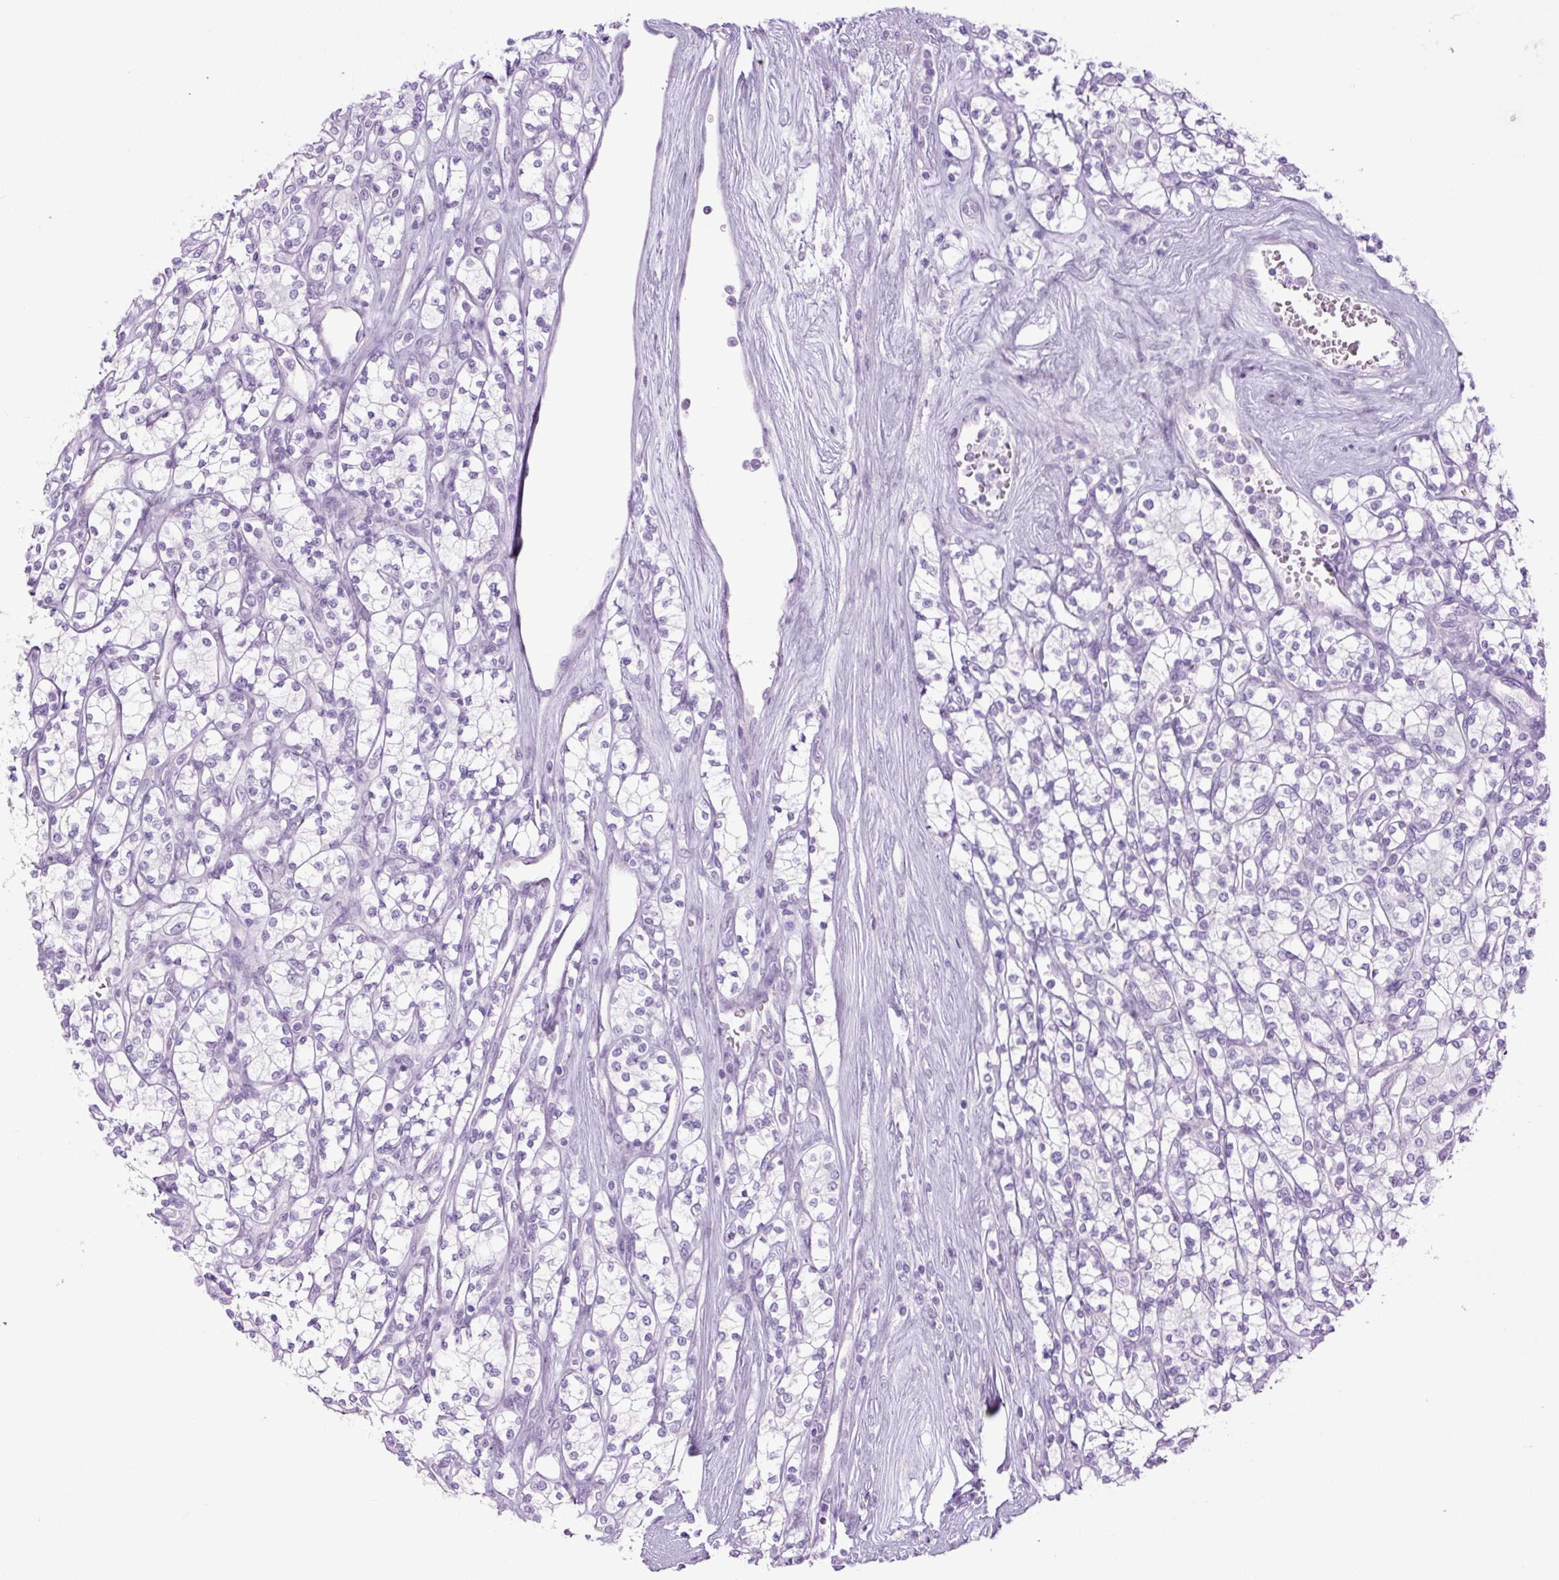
{"staining": {"intensity": "negative", "quantity": "none", "location": "none"}, "tissue": "renal cancer", "cell_type": "Tumor cells", "image_type": "cancer", "snomed": [{"axis": "morphology", "description": "Adenocarcinoma, NOS"}, {"axis": "topography", "description": "Kidney"}], "caption": "A micrograph of renal cancer stained for a protein exhibits no brown staining in tumor cells.", "gene": "TFF2", "patient": {"sex": "male", "age": 77}}